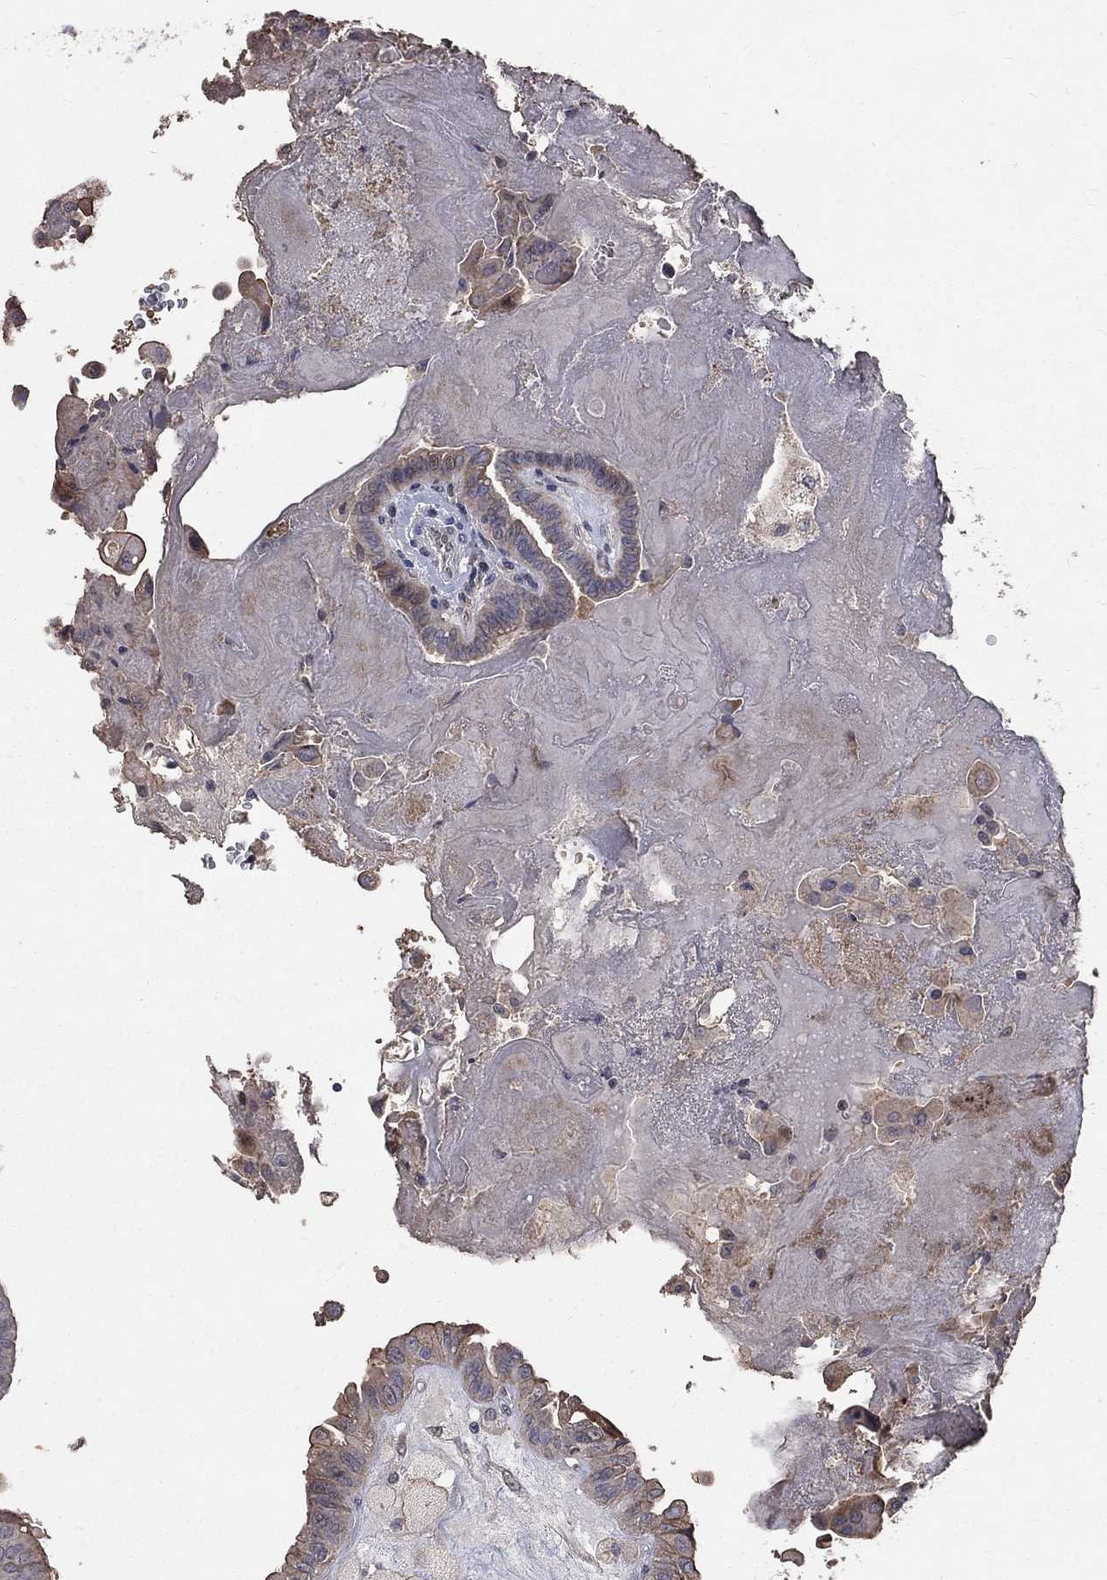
{"staining": {"intensity": "moderate", "quantity": "<25%", "location": "cytoplasmic/membranous"}, "tissue": "thyroid cancer", "cell_type": "Tumor cells", "image_type": "cancer", "snomed": [{"axis": "morphology", "description": "Papillary adenocarcinoma, NOS"}, {"axis": "topography", "description": "Thyroid gland"}], "caption": "The photomicrograph reveals a brown stain indicating the presence of a protein in the cytoplasmic/membranous of tumor cells in thyroid papillary adenocarcinoma. Ihc stains the protein in brown and the nuclei are stained blue.", "gene": "CHST5", "patient": {"sex": "female", "age": 37}}